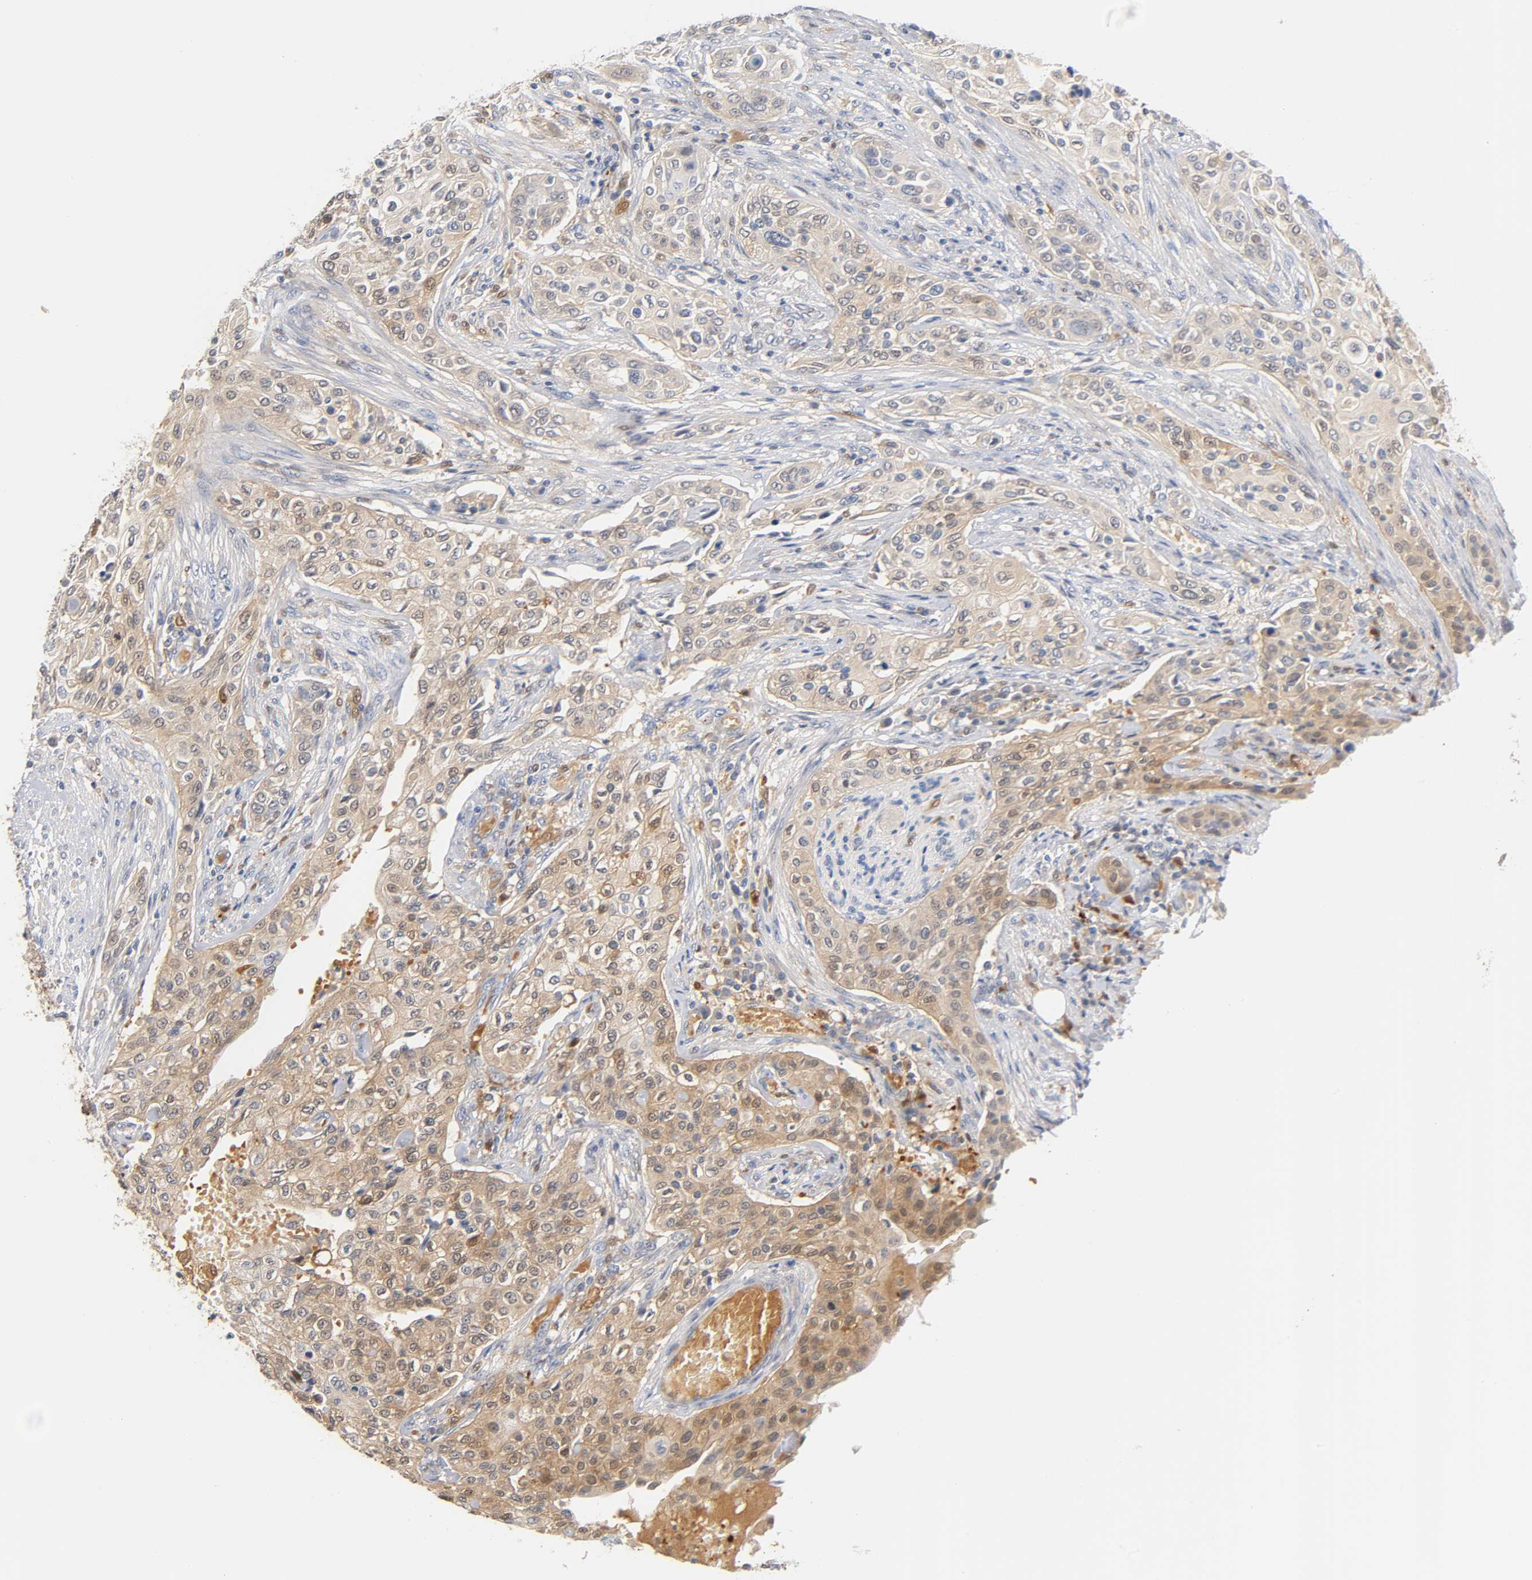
{"staining": {"intensity": "weak", "quantity": ">75%", "location": "cytoplasmic/membranous"}, "tissue": "urothelial cancer", "cell_type": "Tumor cells", "image_type": "cancer", "snomed": [{"axis": "morphology", "description": "Urothelial carcinoma, High grade"}, {"axis": "topography", "description": "Urinary bladder"}], "caption": "A histopathology image of high-grade urothelial carcinoma stained for a protein reveals weak cytoplasmic/membranous brown staining in tumor cells.", "gene": "IL18", "patient": {"sex": "male", "age": 74}}